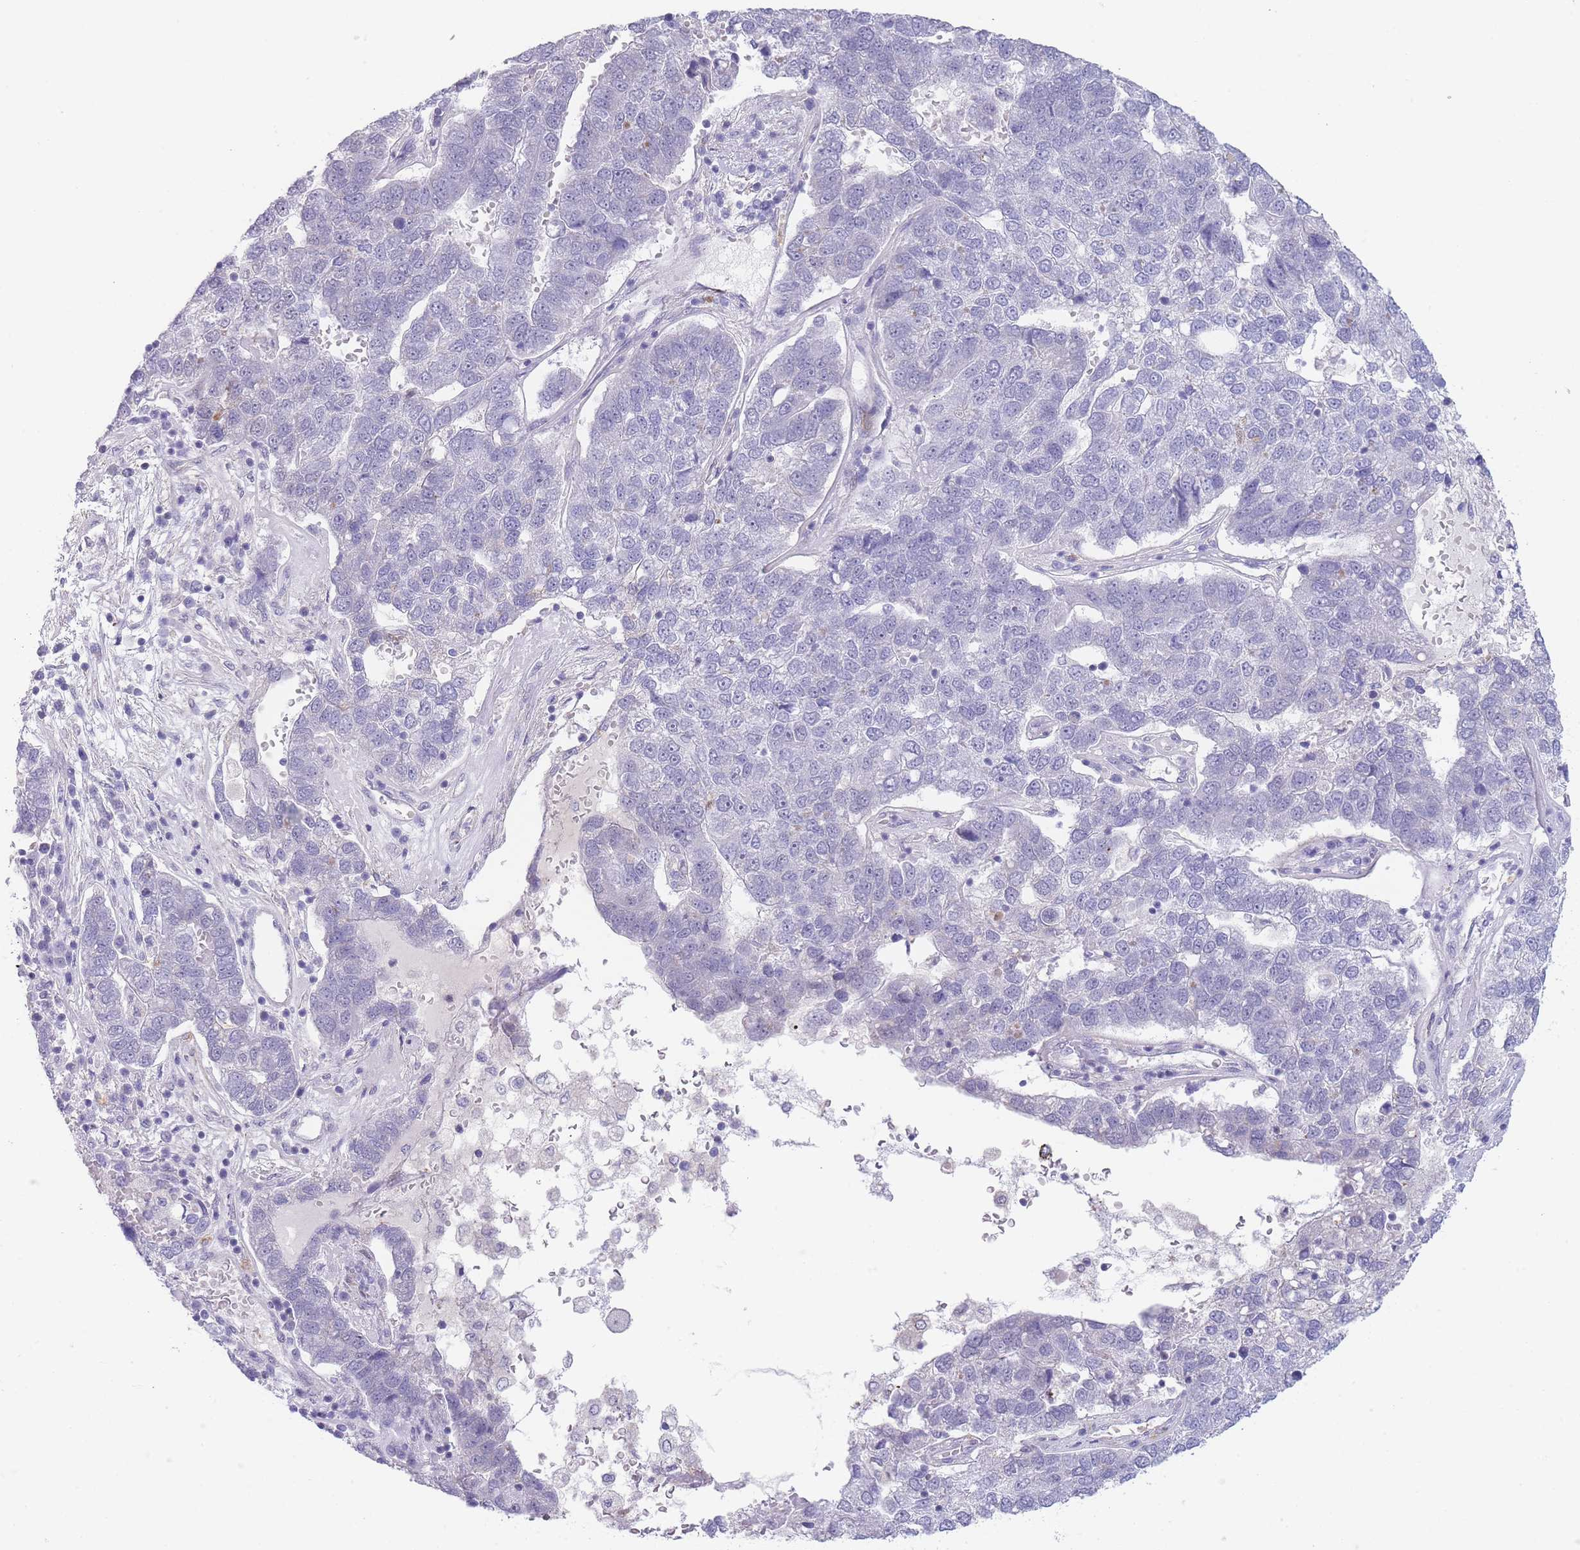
{"staining": {"intensity": "negative", "quantity": "none", "location": "none"}, "tissue": "pancreatic cancer", "cell_type": "Tumor cells", "image_type": "cancer", "snomed": [{"axis": "morphology", "description": "Adenocarcinoma, NOS"}, {"axis": "topography", "description": "Pancreas"}], "caption": "Human pancreatic adenocarcinoma stained for a protein using IHC demonstrates no expression in tumor cells.", "gene": "ASAP3", "patient": {"sex": "female", "age": 61}}